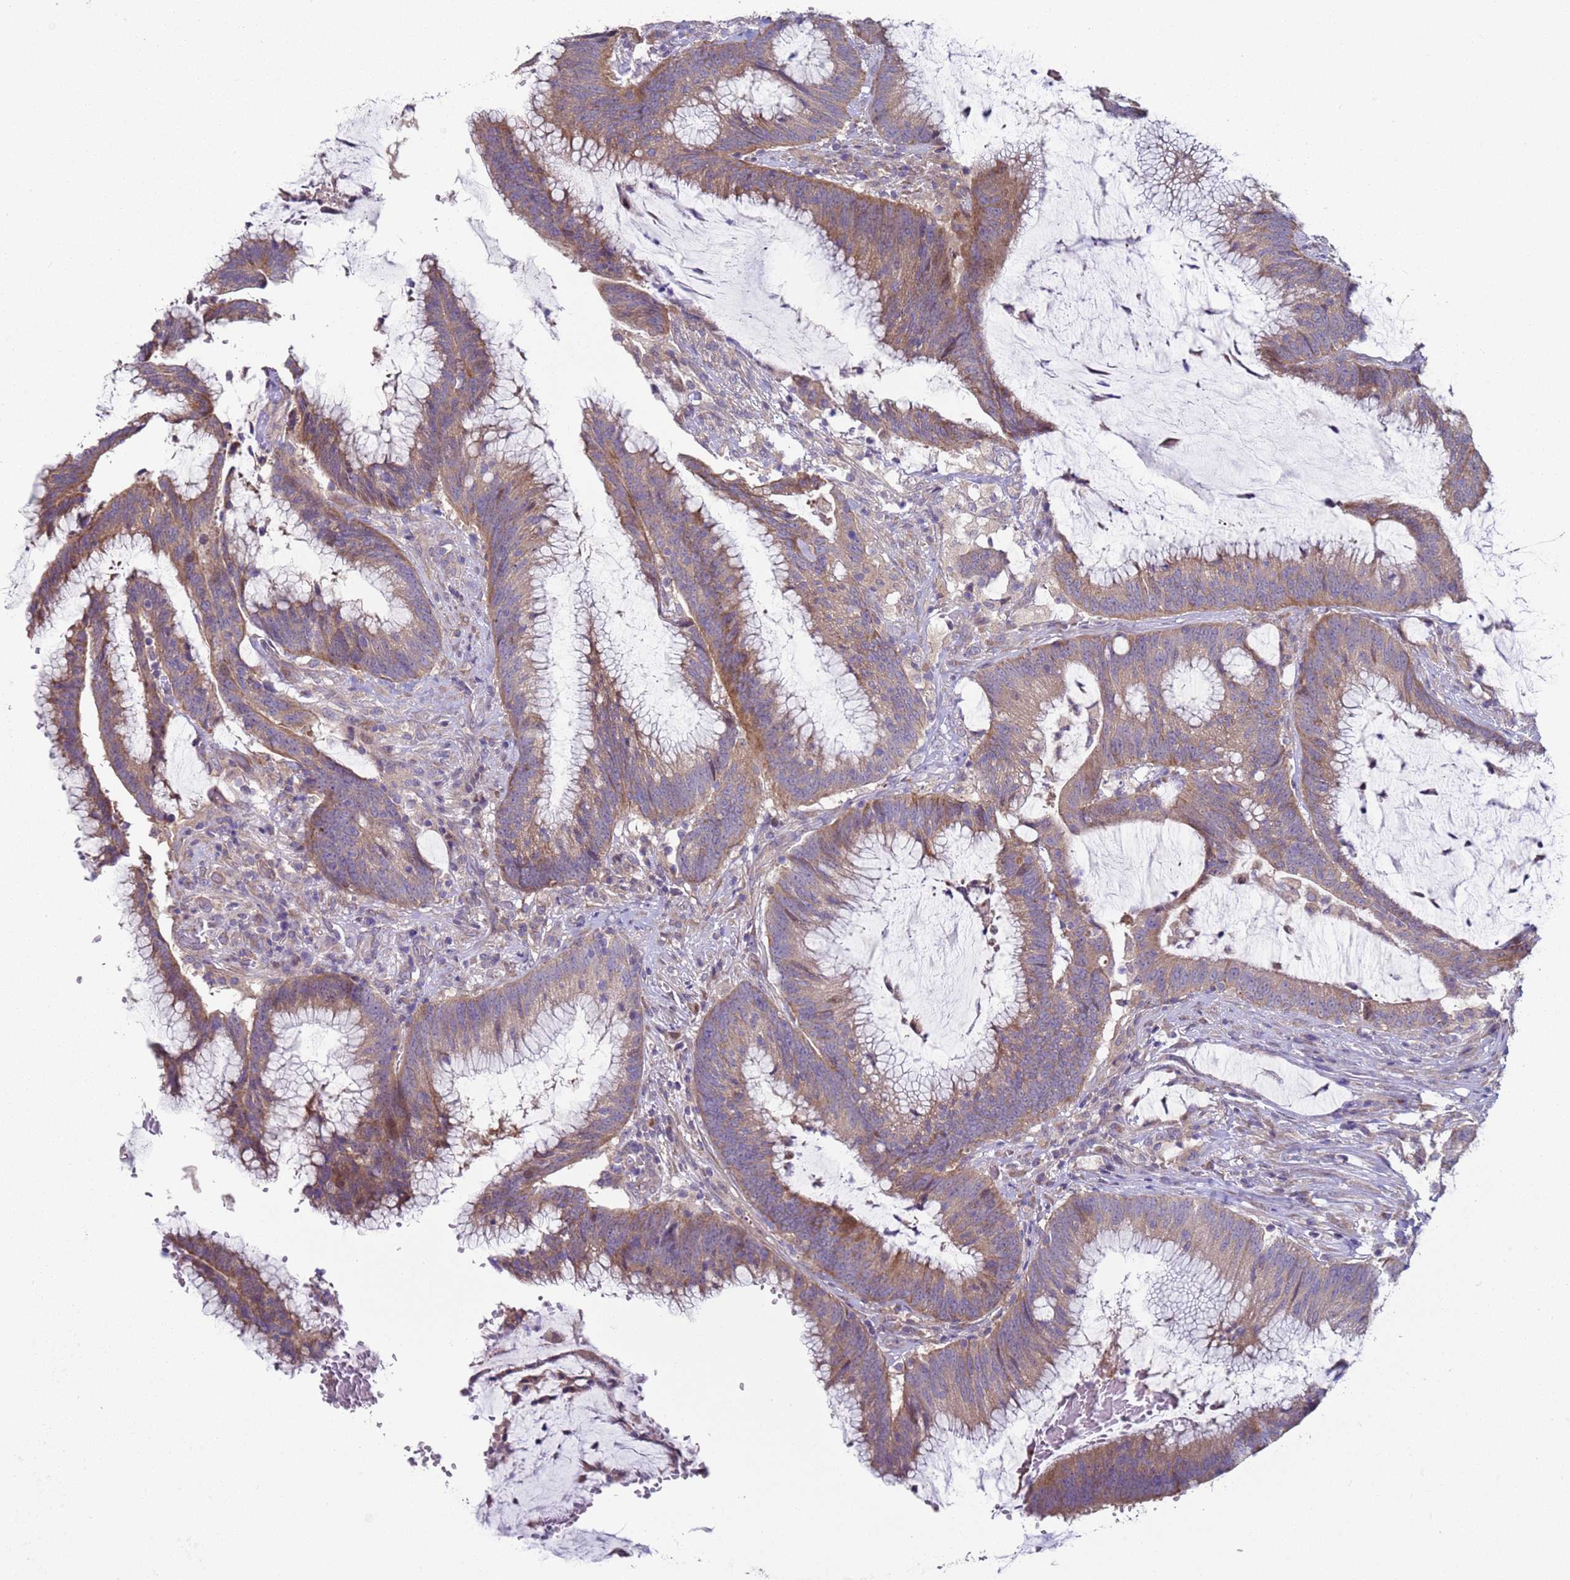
{"staining": {"intensity": "moderate", "quantity": ">75%", "location": "cytoplasmic/membranous"}, "tissue": "colorectal cancer", "cell_type": "Tumor cells", "image_type": "cancer", "snomed": [{"axis": "morphology", "description": "Adenocarcinoma, NOS"}, {"axis": "topography", "description": "Rectum"}], "caption": "The immunohistochemical stain labels moderate cytoplasmic/membranous positivity in tumor cells of colorectal adenocarcinoma tissue.", "gene": "DIP2B", "patient": {"sex": "female", "age": 77}}